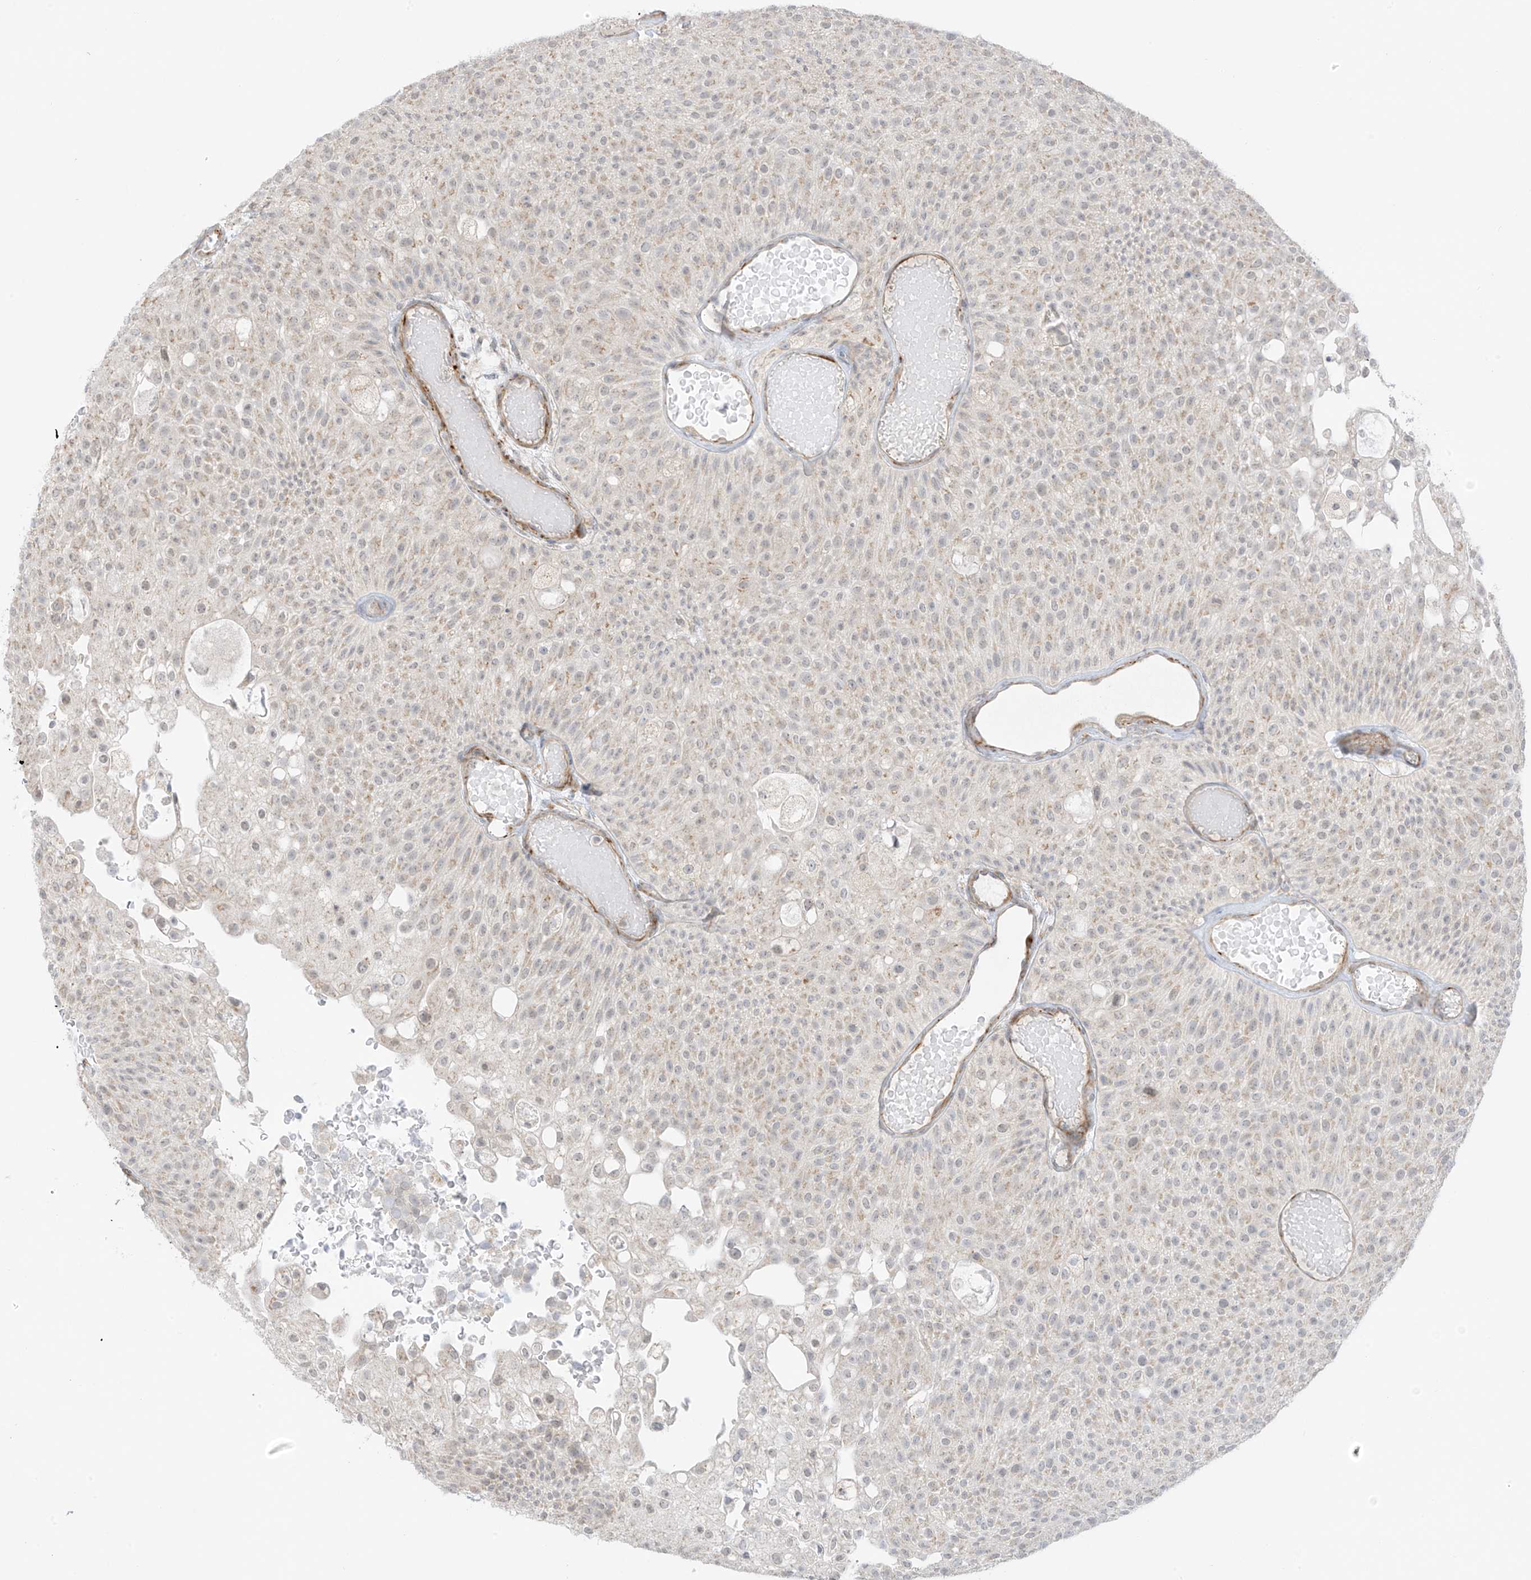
{"staining": {"intensity": "negative", "quantity": "none", "location": "none"}, "tissue": "urothelial cancer", "cell_type": "Tumor cells", "image_type": "cancer", "snomed": [{"axis": "morphology", "description": "Urothelial carcinoma, Low grade"}, {"axis": "topography", "description": "Urinary bladder"}], "caption": "High magnification brightfield microscopy of low-grade urothelial carcinoma stained with DAB (3,3'-diaminobenzidine) (brown) and counterstained with hematoxylin (blue): tumor cells show no significant expression. Brightfield microscopy of immunohistochemistry (IHC) stained with DAB (brown) and hematoxylin (blue), captured at high magnification.", "gene": "HS6ST2", "patient": {"sex": "male", "age": 78}}